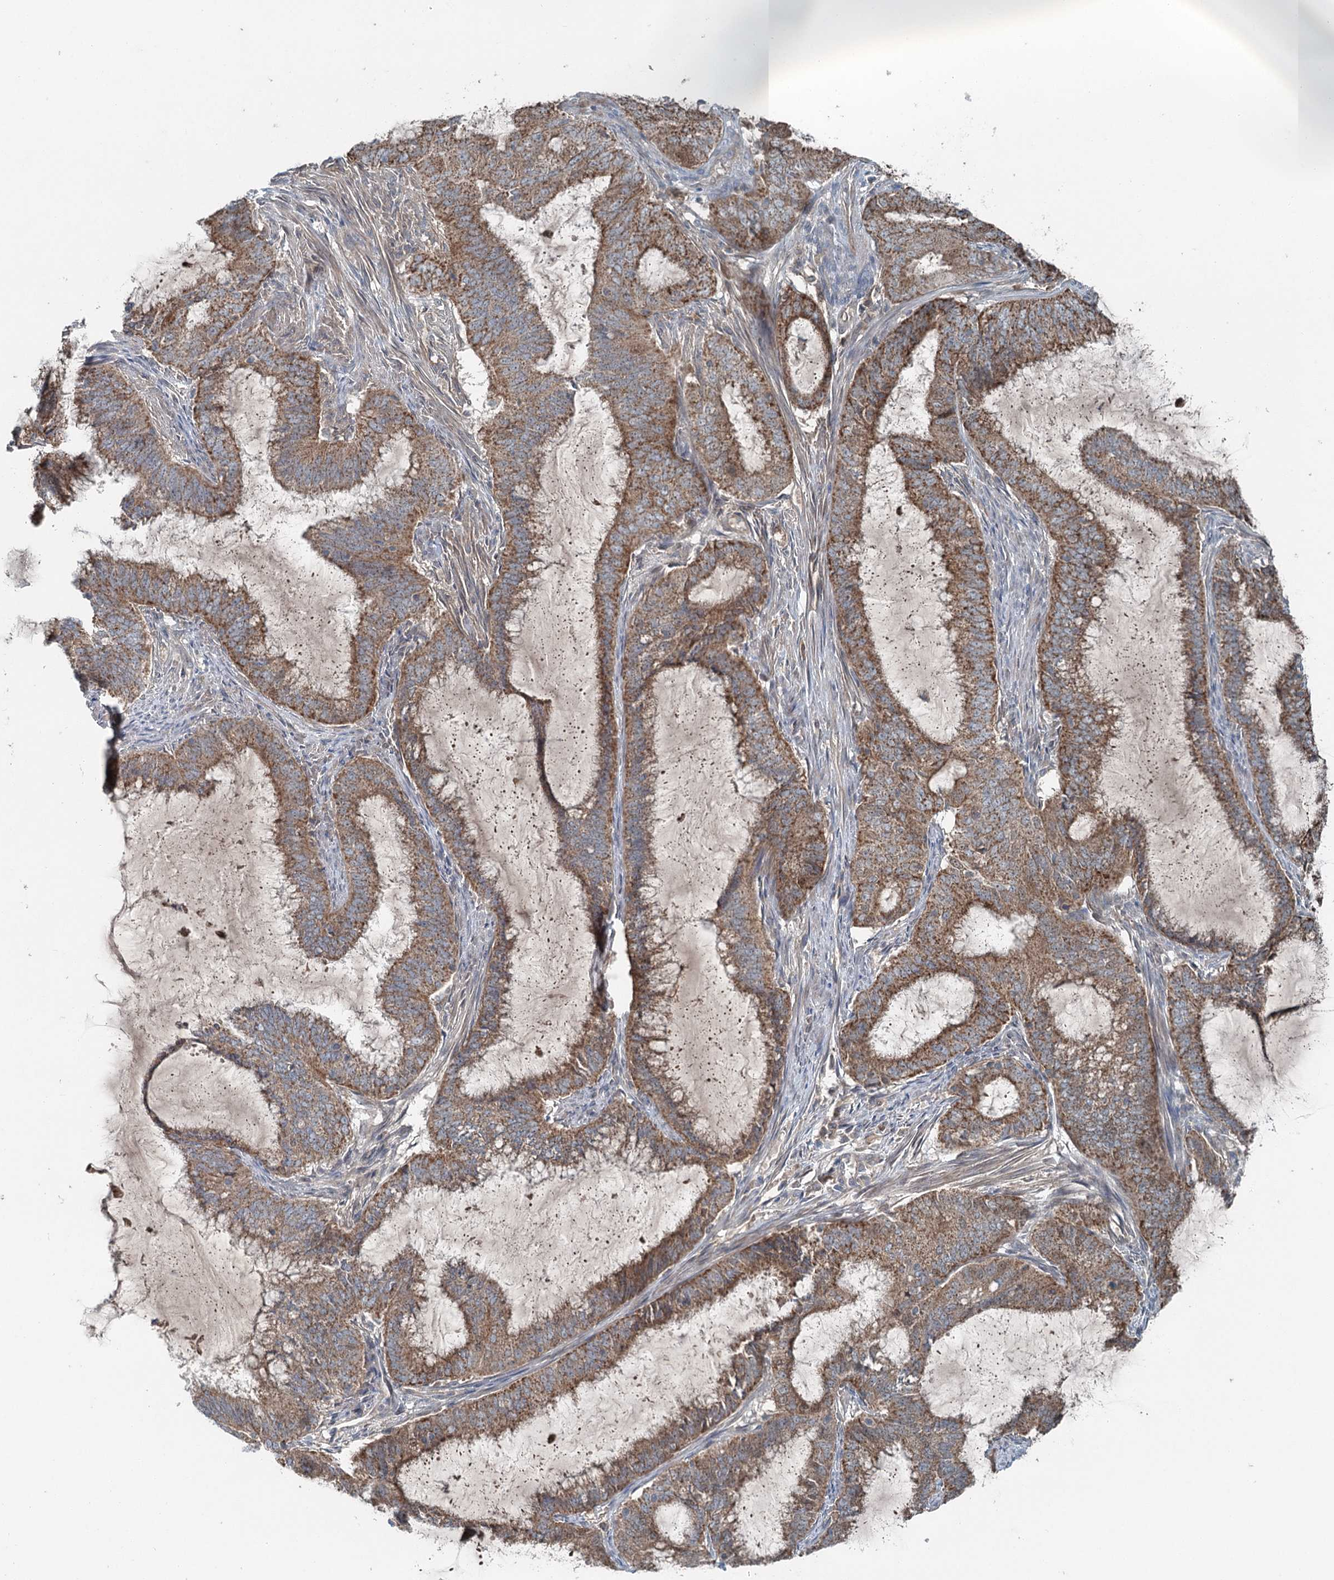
{"staining": {"intensity": "moderate", "quantity": ">75%", "location": "cytoplasmic/membranous"}, "tissue": "endometrial cancer", "cell_type": "Tumor cells", "image_type": "cancer", "snomed": [{"axis": "morphology", "description": "Adenocarcinoma, NOS"}, {"axis": "topography", "description": "Endometrium"}], "caption": "Moderate cytoplasmic/membranous staining is identified in about >75% of tumor cells in adenocarcinoma (endometrial). The staining is performed using DAB brown chromogen to label protein expression. The nuclei are counter-stained blue using hematoxylin.", "gene": "CHCHD5", "patient": {"sex": "female", "age": 51}}